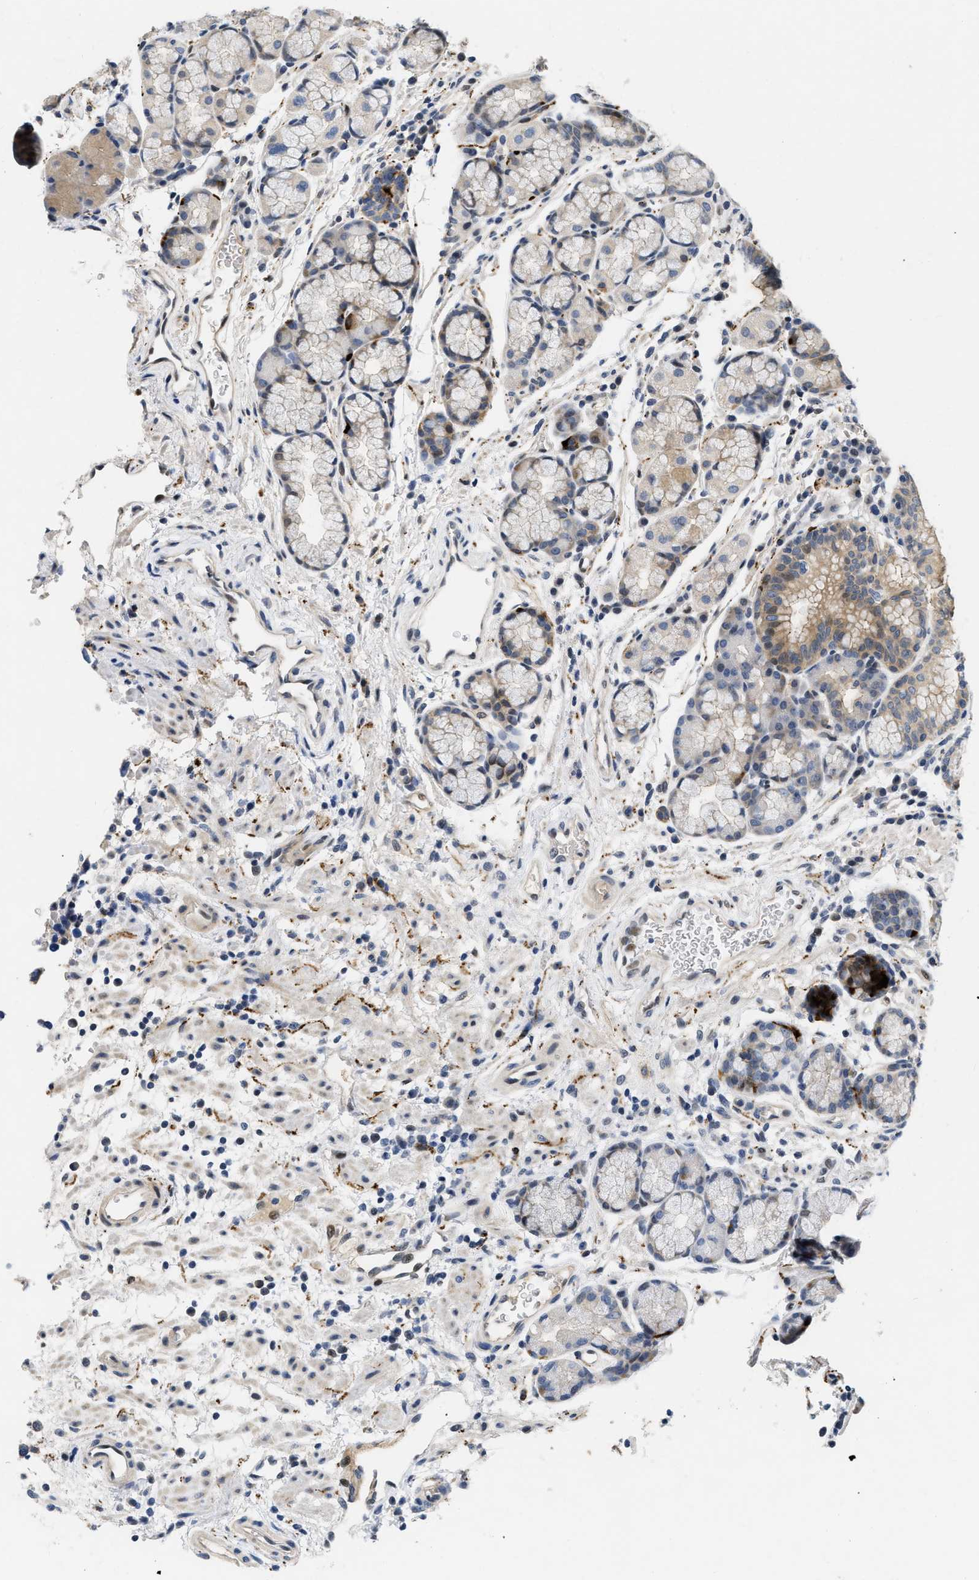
{"staining": {"intensity": "moderate", "quantity": "<25%", "location": "cytoplasmic/membranous"}, "tissue": "stomach", "cell_type": "Glandular cells", "image_type": "normal", "snomed": [{"axis": "morphology", "description": "Normal tissue, NOS"}, {"axis": "morphology", "description": "Carcinoid, malignant, NOS"}, {"axis": "topography", "description": "Stomach, upper"}], "caption": "DAB (3,3'-diaminobenzidine) immunohistochemical staining of normal stomach displays moderate cytoplasmic/membranous protein expression in approximately <25% of glandular cells.", "gene": "VIP", "patient": {"sex": "male", "age": 39}}